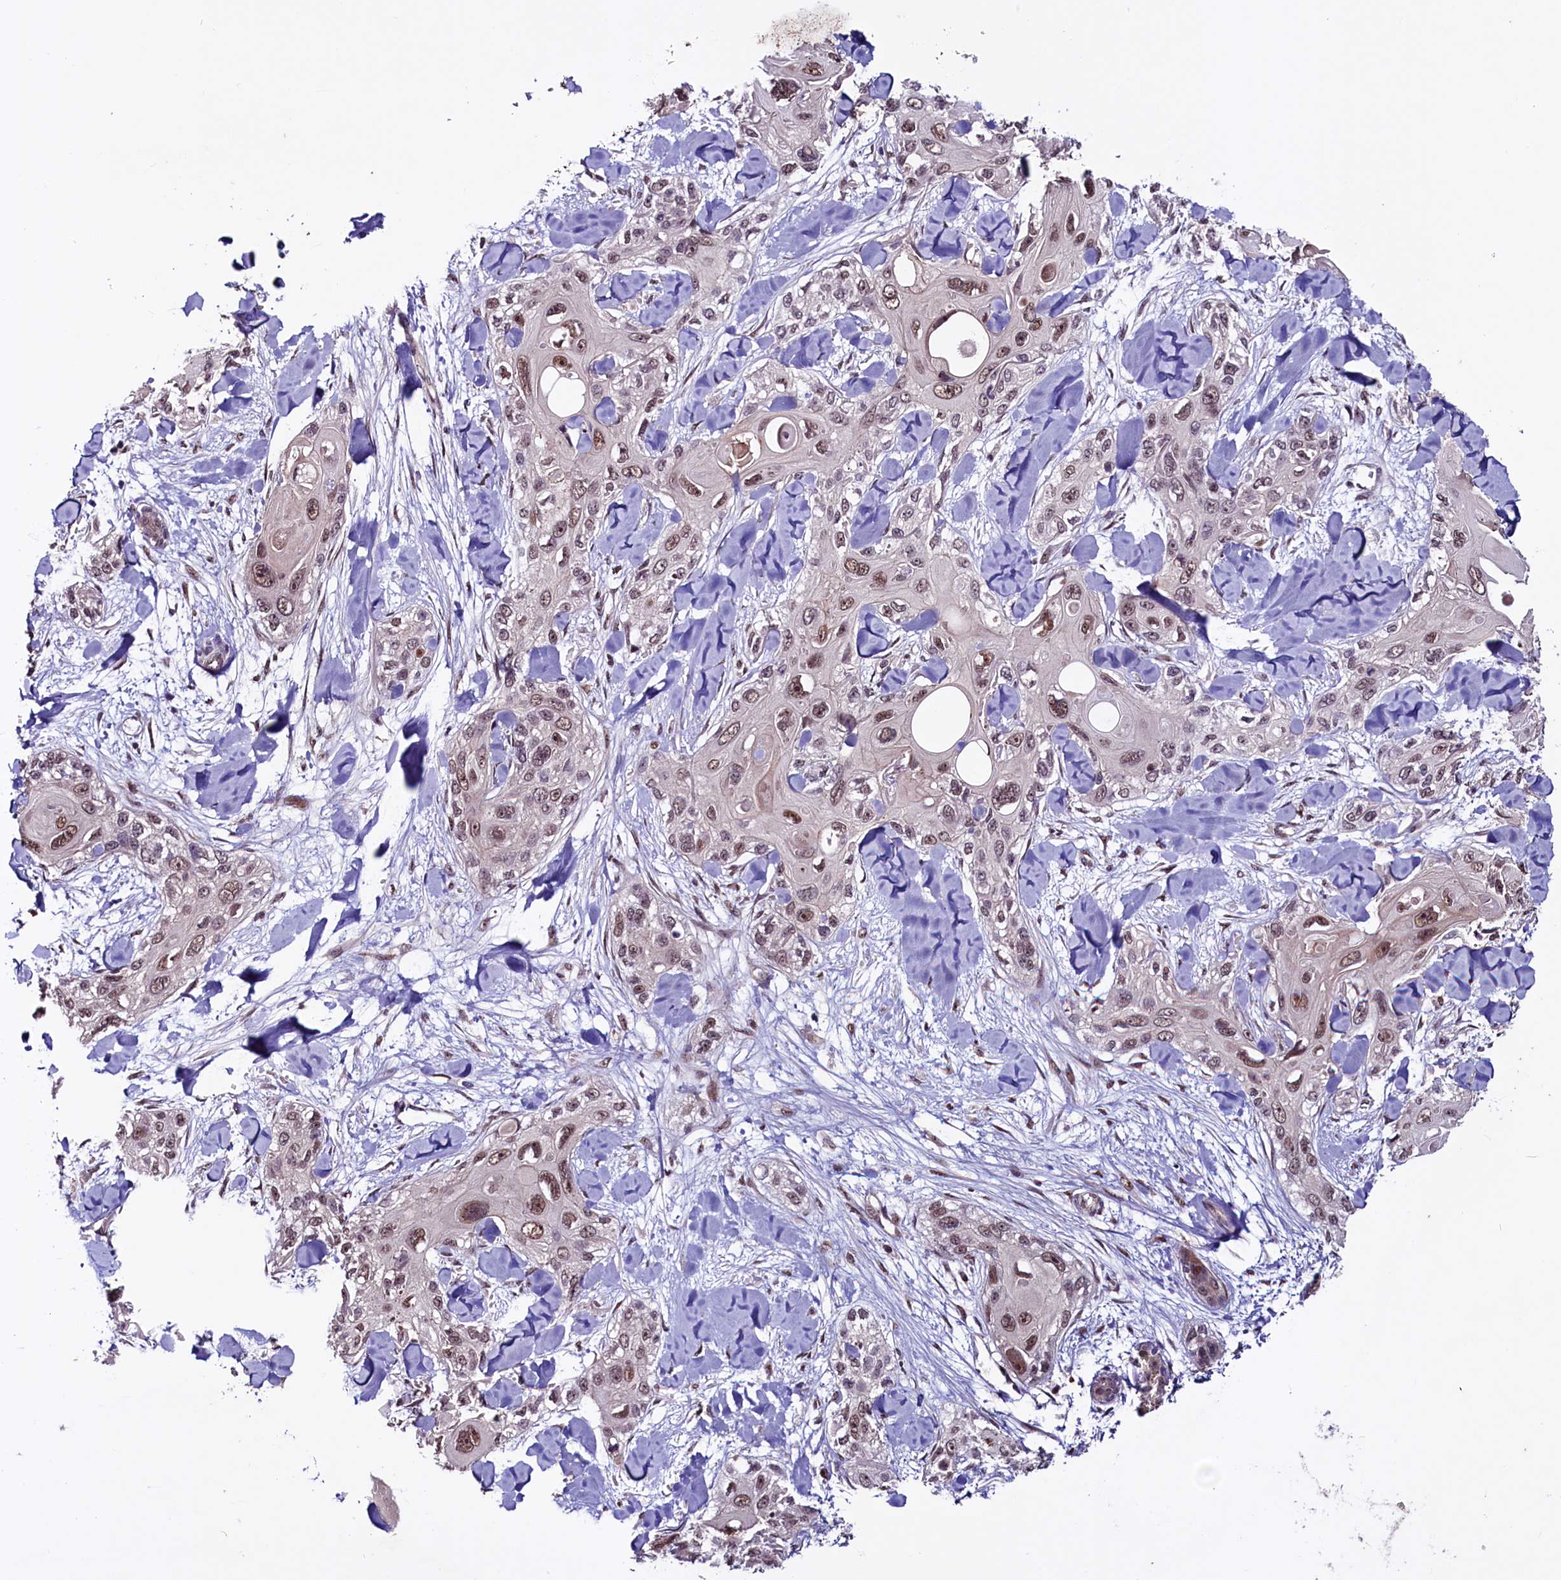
{"staining": {"intensity": "moderate", "quantity": ">75%", "location": "nuclear"}, "tissue": "skin cancer", "cell_type": "Tumor cells", "image_type": "cancer", "snomed": [{"axis": "morphology", "description": "Normal tissue, NOS"}, {"axis": "morphology", "description": "Squamous cell carcinoma, NOS"}, {"axis": "topography", "description": "Skin"}], "caption": "Skin cancer (squamous cell carcinoma) stained with IHC shows moderate nuclear staining in approximately >75% of tumor cells. The staining was performed using DAB to visualize the protein expression in brown, while the nuclei were stained in blue with hematoxylin (Magnification: 20x).", "gene": "RNMT", "patient": {"sex": "male", "age": 72}}